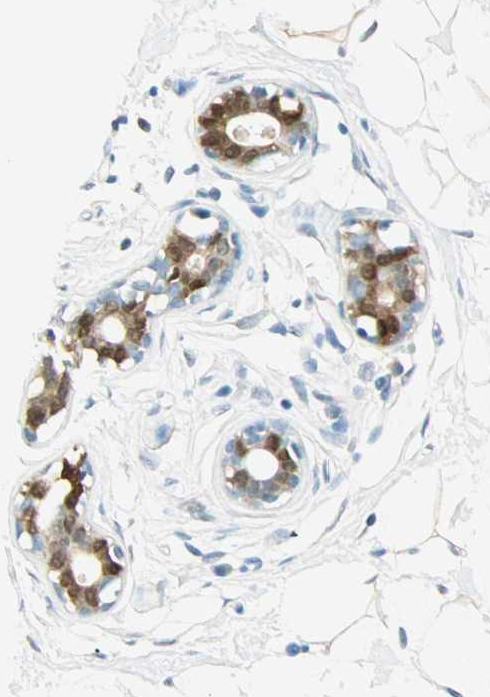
{"staining": {"intensity": "moderate", "quantity": "25%-75%", "location": "cytoplasmic/membranous"}, "tissue": "breast", "cell_type": "Adipocytes", "image_type": "normal", "snomed": [{"axis": "morphology", "description": "Normal tissue, NOS"}, {"axis": "topography", "description": "Breast"}], "caption": "A medium amount of moderate cytoplasmic/membranous positivity is seen in approximately 25%-75% of adipocytes in unremarkable breast. The staining was performed using DAB, with brown indicating positive protein expression. Nuclei are stained blue with hematoxylin.", "gene": "S100A1", "patient": {"sex": "female", "age": 23}}